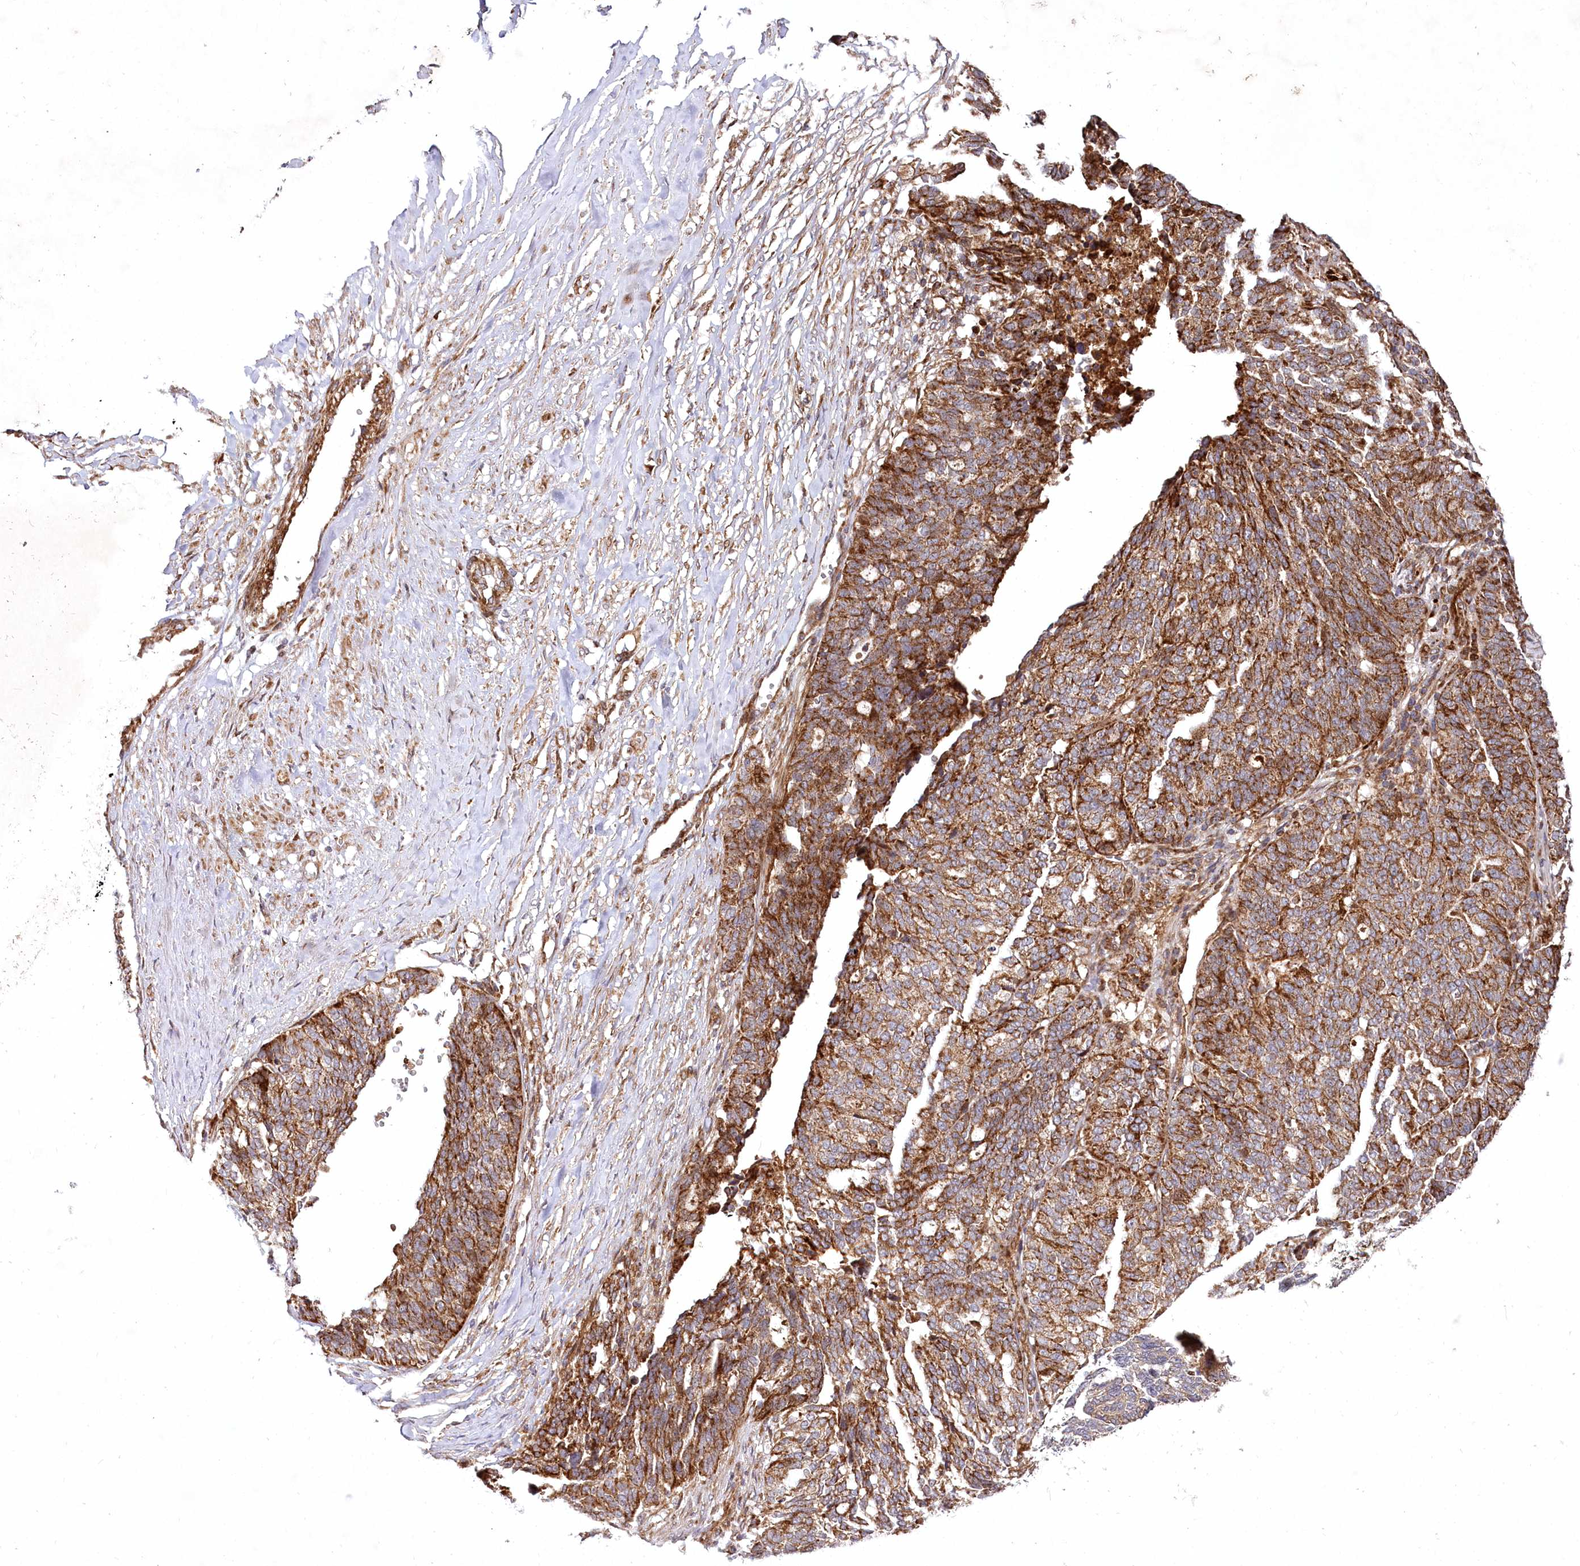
{"staining": {"intensity": "strong", "quantity": ">75%", "location": "cytoplasmic/membranous"}, "tissue": "ovarian cancer", "cell_type": "Tumor cells", "image_type": "cancer", "snomed": [{"axis": "morphology", "description": "Cystadenocarcinoma, serous, NOS"}, {"axis": "topography", "description": "Ovary"}], "caption": "IHC (DAB) staining of serous cystadenocarcinoma (ovarian) shows strong cytoplasmic/membranous protein staining in approximately >75% of tumor cells.", "gene": "PSTK", "patient": {"sex": "female", "age": 59}}